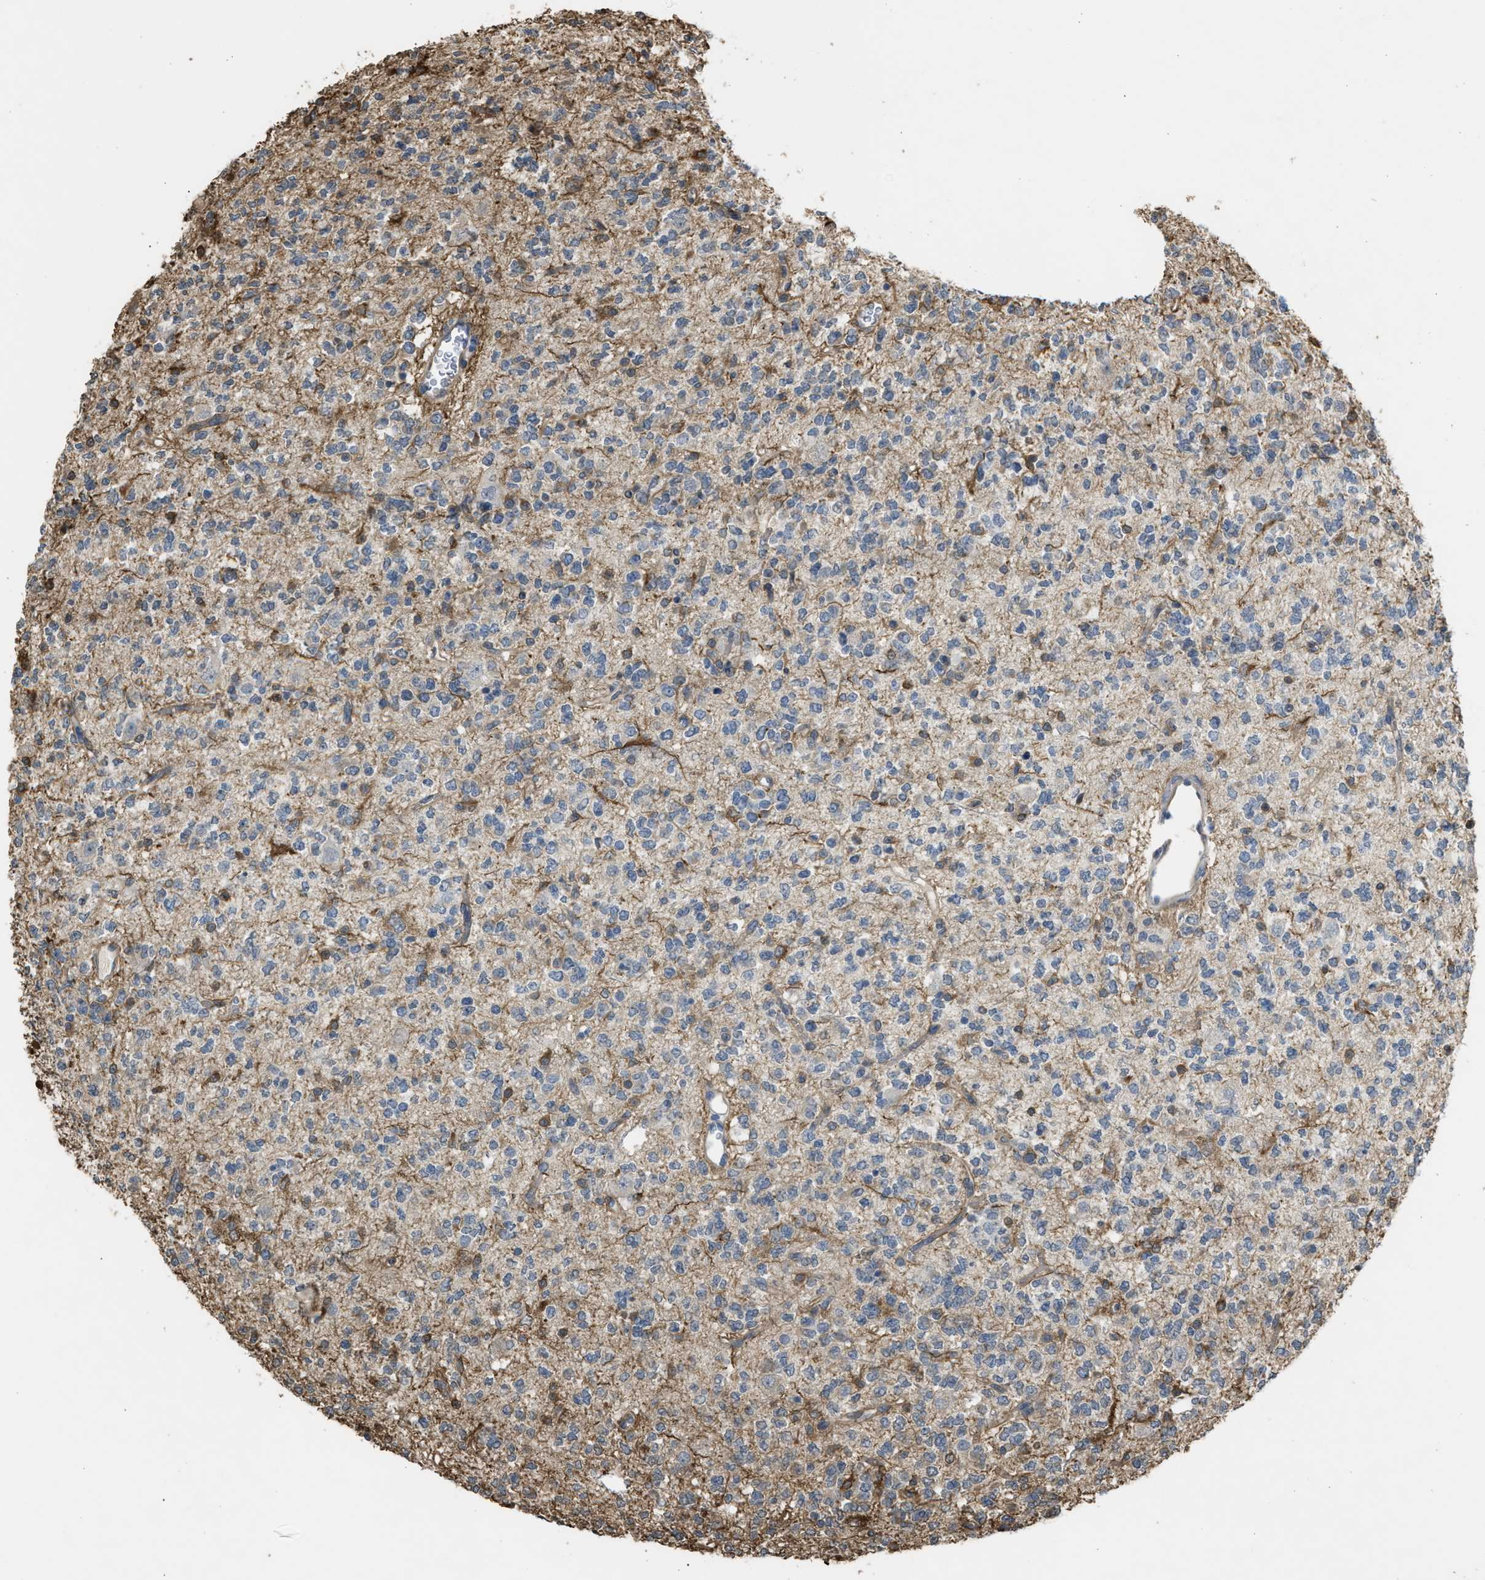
{"staining": {"intensity": "weak", "quantity": "<25%", "location": "cytoplasmic/membranous"}, "tissue": "glioma", "cell_type": "Tumor cells", "image_type": "cancer", "snomed": [{"axis": "morphology", "description": "Glioma, malignant, Low grade"}, {"axis": "topography", "description": "Brain"}], "caption": "Tumor cells show no significant staining in malignant glioma (low-grade).", "gene": "BAG3", "patient": {"sex": "male", "age": 38}}